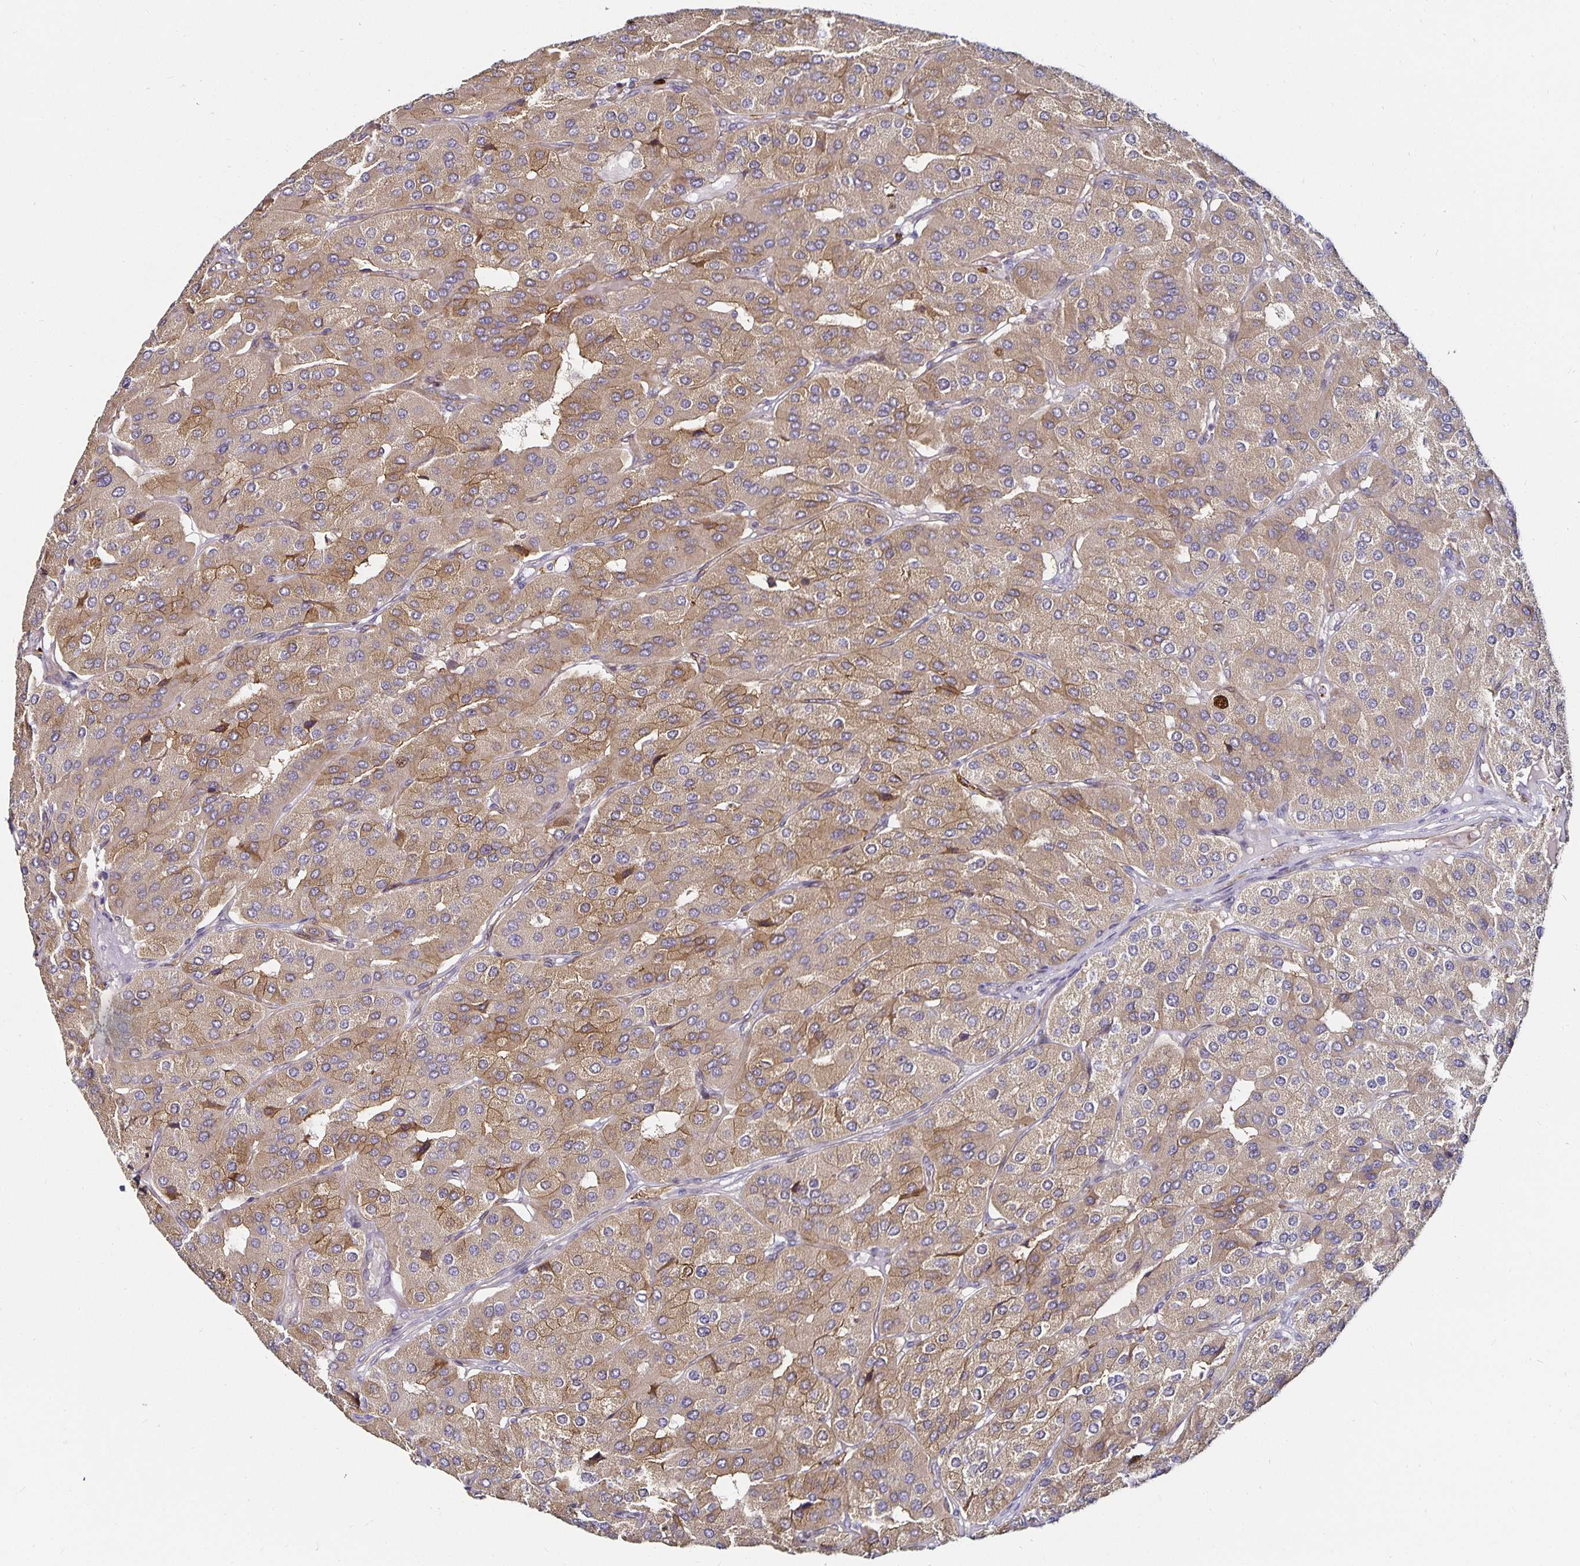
{"staining": {"intensity": "moderate", "quantity": ">75%", "location": "cytoplasmic/membranous"}, "tissue": "parathyroid gland", "cell_type": "Glandular cells", "image_type": "normal", "snomed": [{"axis": "morphology", "description": "Normal tissue, NOS"}, {"axis": "morphology", "description": "Adenoma, NOS"}, {"axis": "topography", "description": "Parathyroid gland"}], "caption": "Immunohistochemical staining of benign human parathyroid gland displays medium levels of moderate cytoplasmic/membranous positivity in approximately >75% of glandular cells.", "gene": "ANLN", "patient": {"sex": "female", "age": 86}}